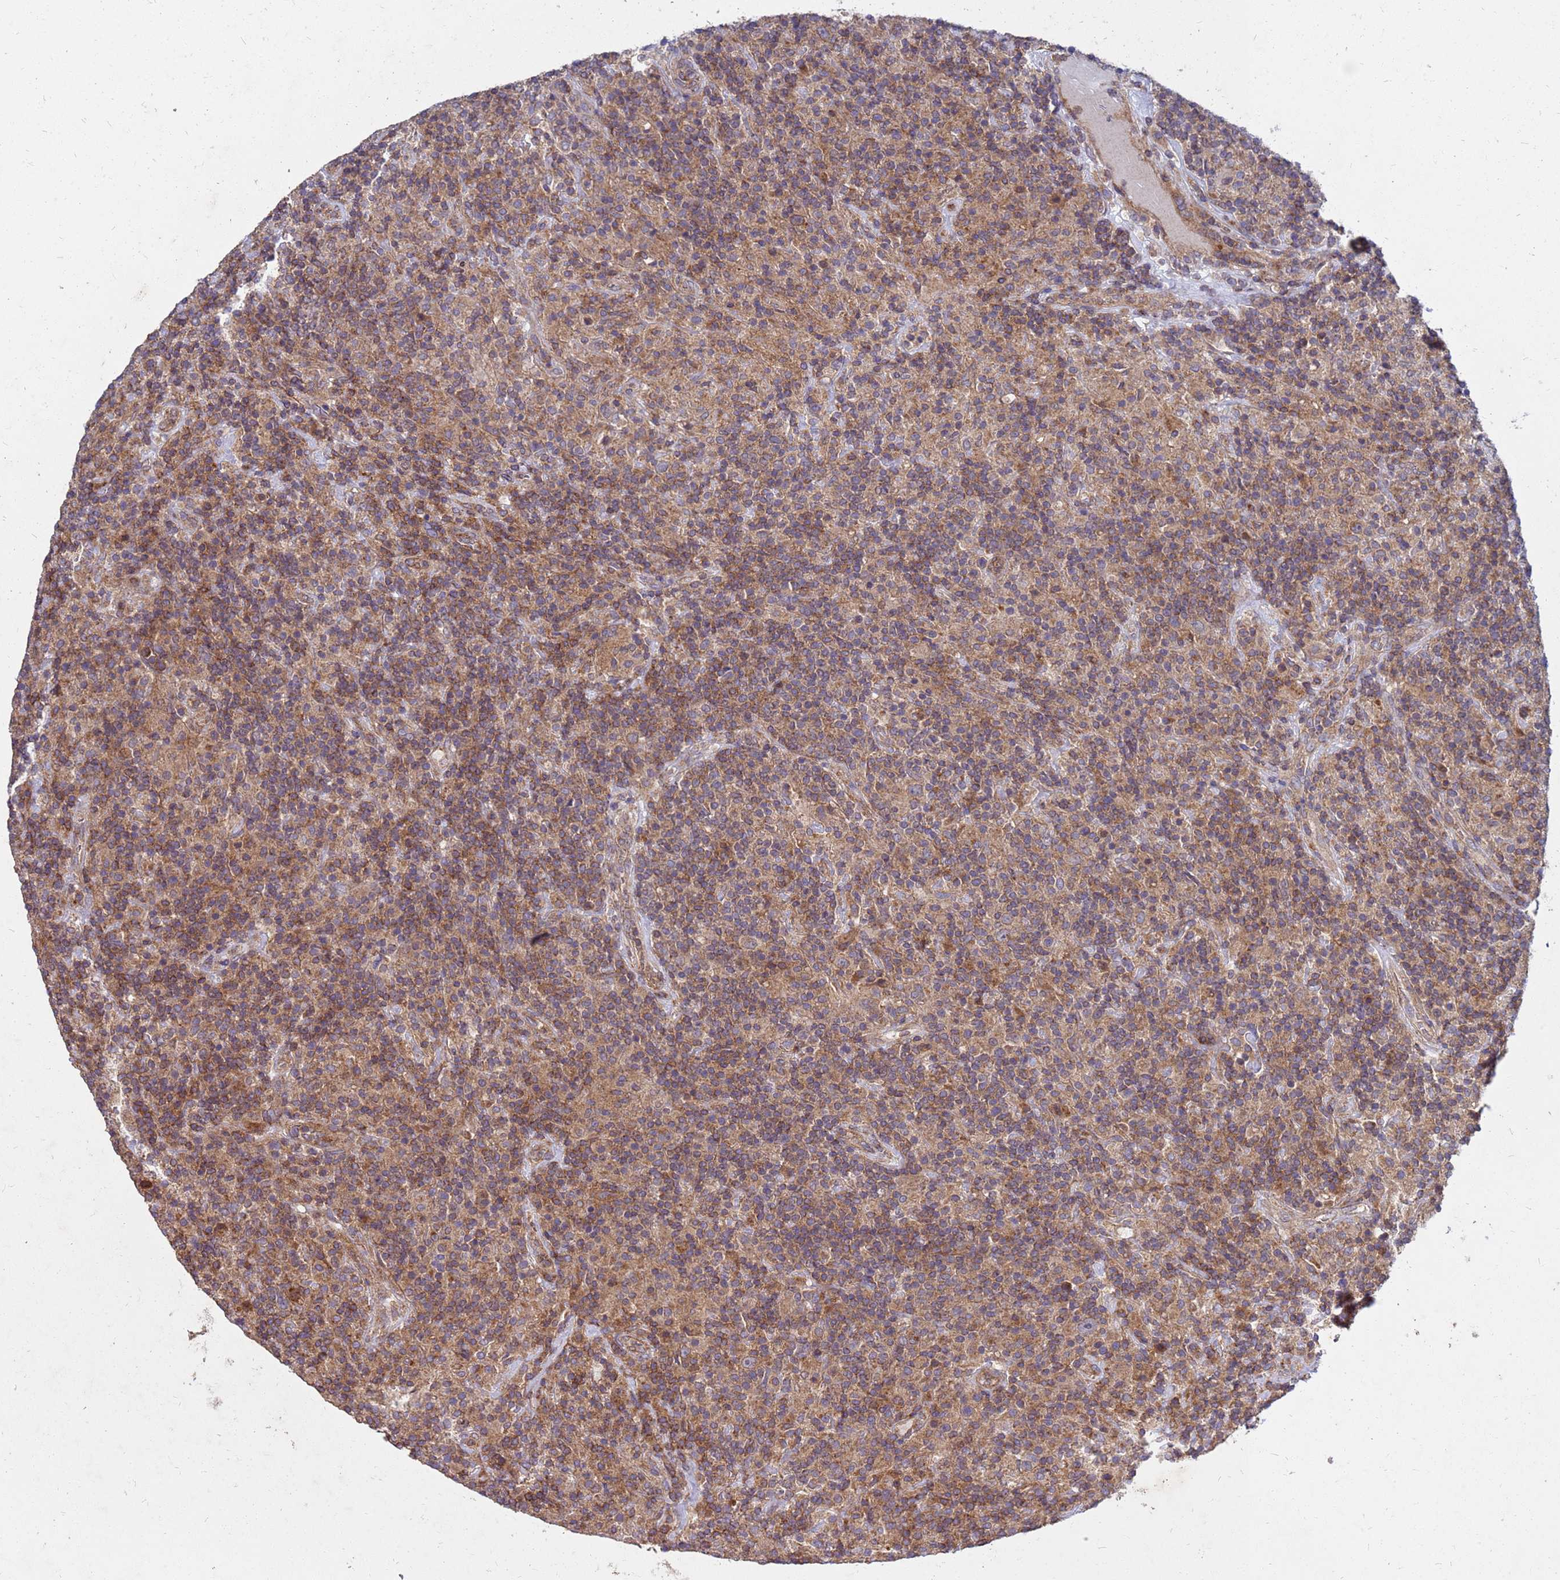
{"staining": {"intensity": "weak", "quantity": ">75%", "location": "cytoplasmic/membranous"}, "tissue": "lymphoma", "cell_type": "Tumor cells", "image_type": "cancer", "snomed": [{"axis": "morphology", "description": "Hodgkin's disease, NOS"}, {"axis": "topography", "description": "Lymph node"}], "caption": "A micrograph of Hodgkin's disease stained for a protein demonstrates weak cytoplasmic/membranous brown staining in tumor cells.", "gene": "CDC34", "patient": {"sex": "male", "age": 70}}